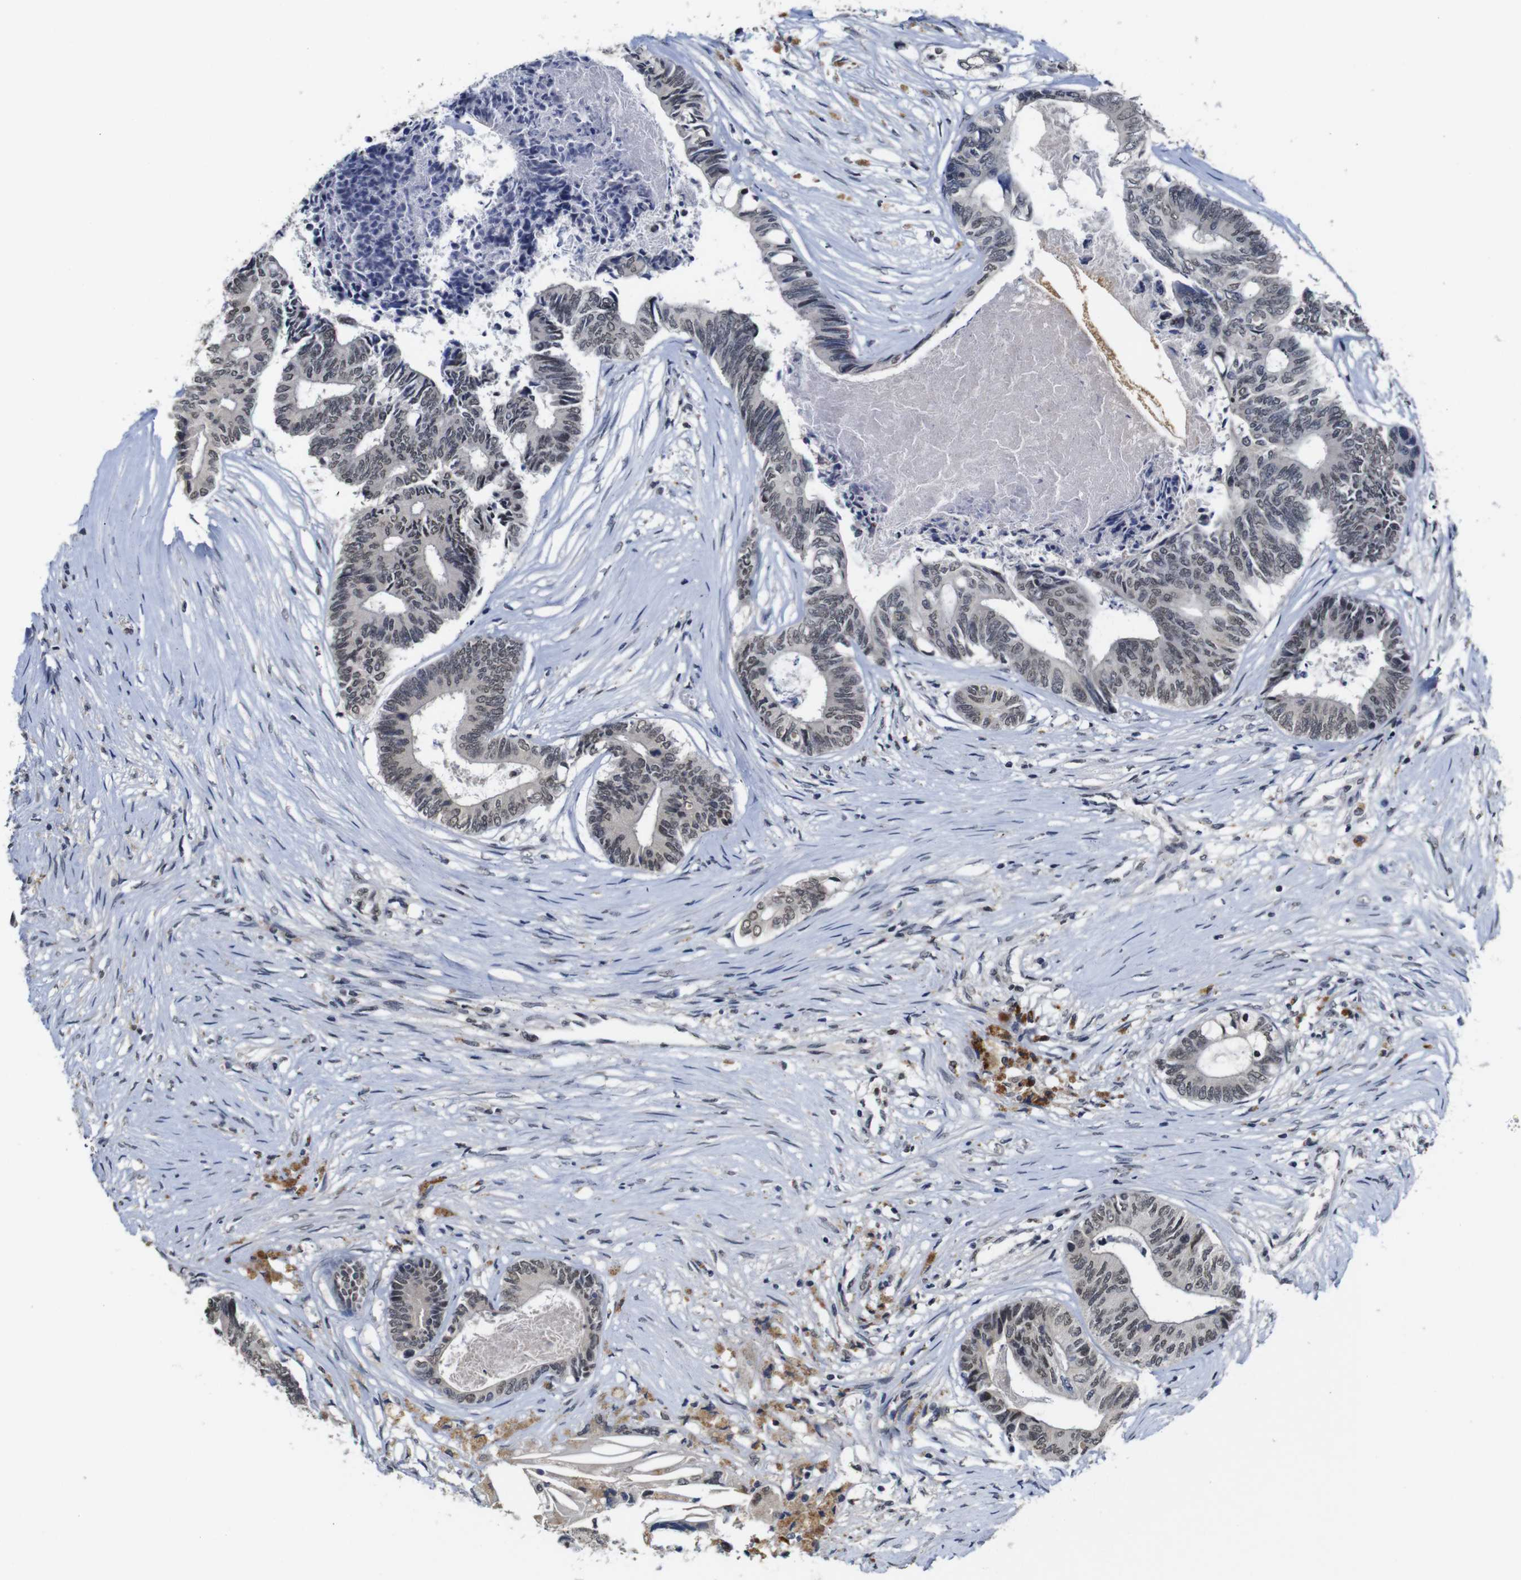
{"staining": {"intensity": "weak", "quantity": ">75%", "location": "cytoplasmic/membranous,nuclear"}, "tissue": "colorectal cancer", "cell_type": "Tumor cells", "image_type": "cancer", "snomed": [{"axis": "morphology", "description": "Adenocarcinoma, NOS"}, {"axis": "topography", "description": "Rectum"}], "caption": "This is a micrograph of immunohistochemistry staining of colorectal adenocarcinoma, which shows weak positivity in the cytoplasmic/membranous and nuclear of tumor cells.", "gene": "NTRK3", "patient": {"sex": "male", "age": 63}}